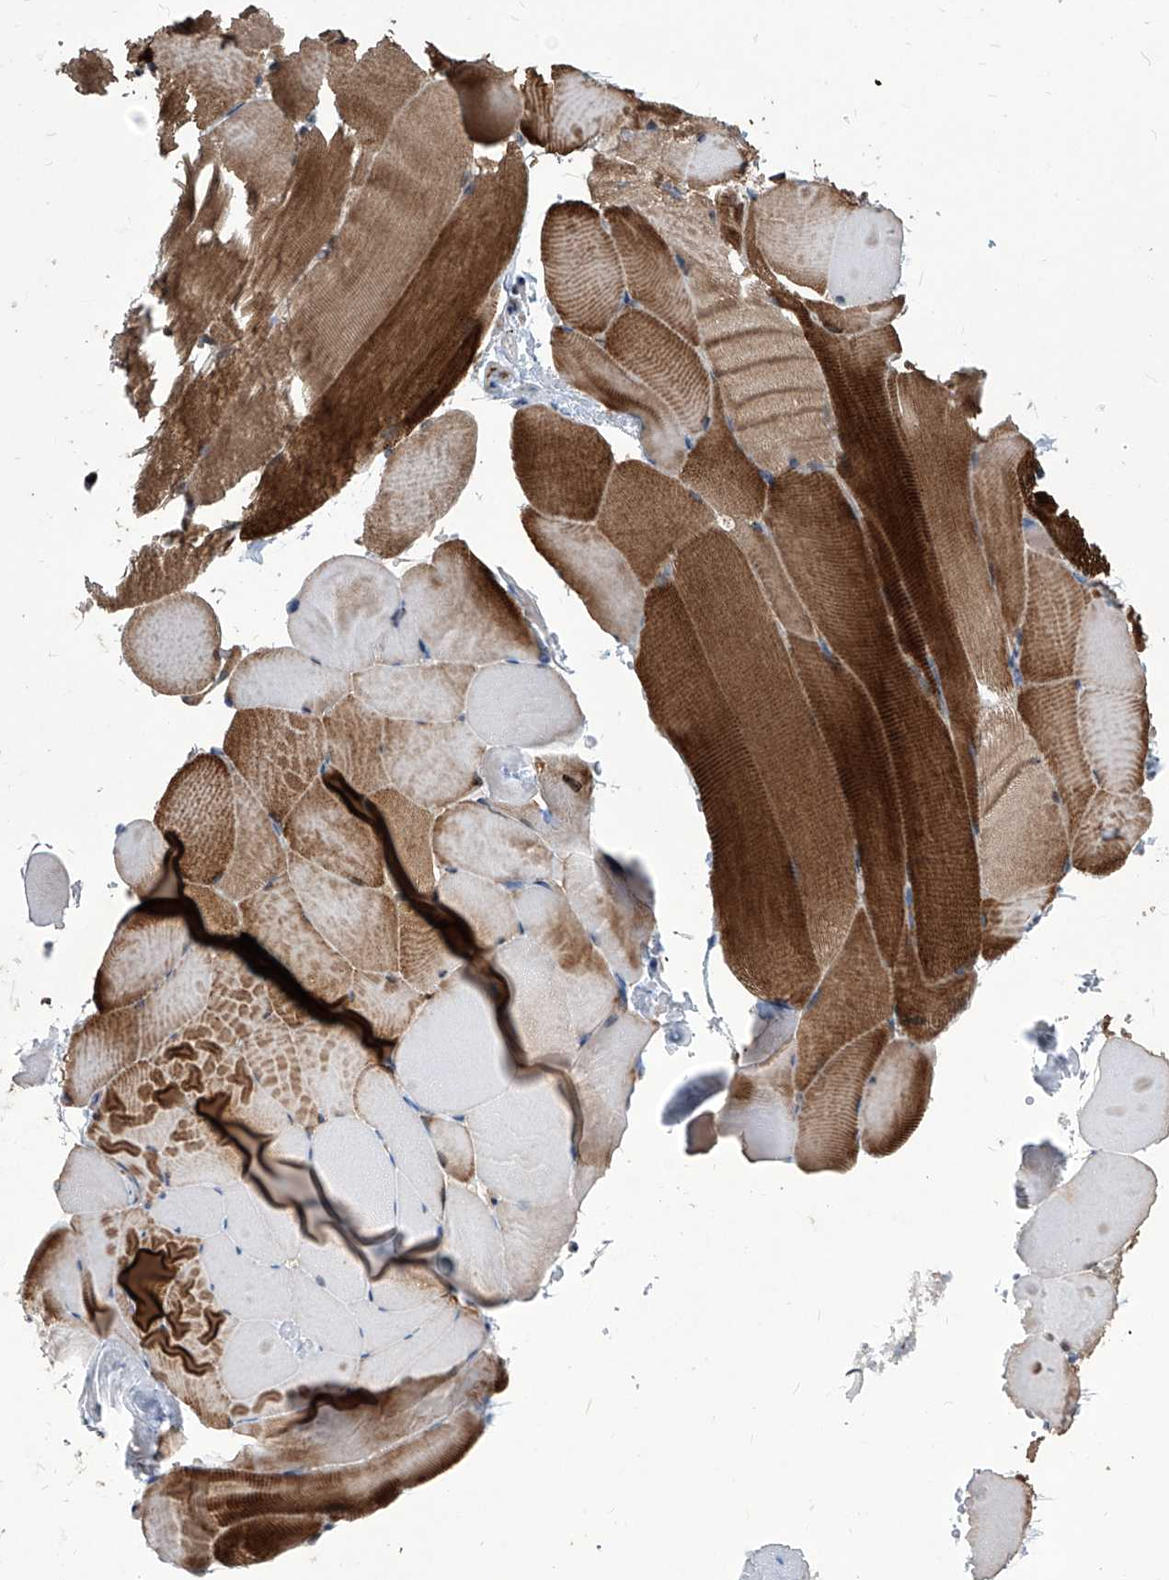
{"staining": {"intensity": "moderate", "quantity": "25%-75%", "location": "cytoplasmic/membranous"}, "tissue": "skeletal muscle", "cell_type": "Myocytes", "image_type": "normal", "snomed": [{"axis": "morphology", "description": "Normal tissue, NOS"}, {"axis": "topography", "description": "Skeletal muscle"}, {"axis": "topography", "description": "Parathyroid gland"}], "caption": "Brown immunohistochemical staining in normal skeletal muscle demonstrates moderate cytoplasmic/membranous expression in approximately 25%-75% of myocytes.", "gene": "PSMB1", "patient": {"sex": "female", "age": 37}}